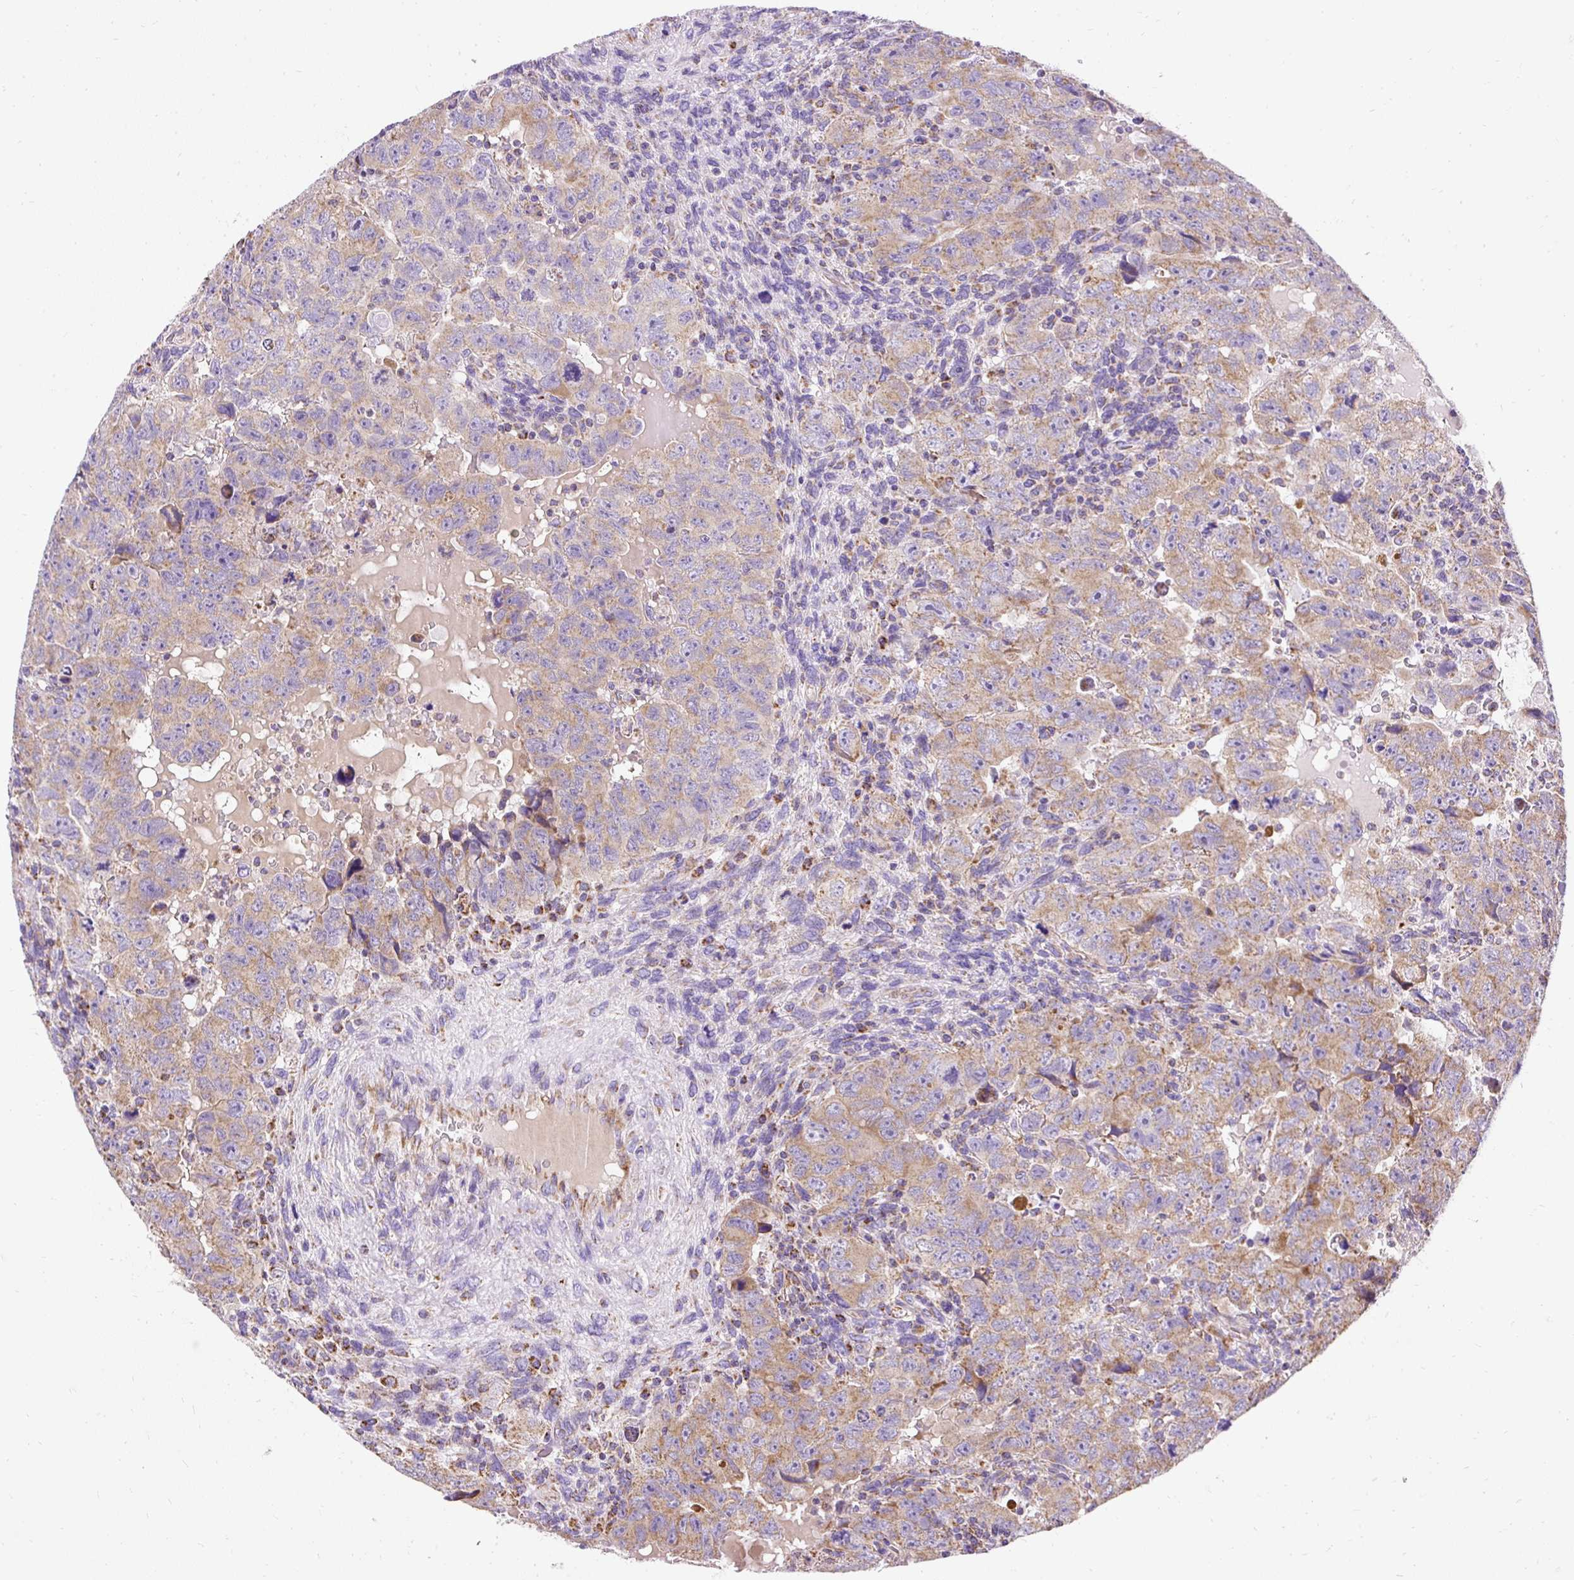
{"staining": {"intensity": "moderate", "quantity": ">75%", "location": "cytoplasmic/membranous"}, "tissue": "testis cancer", "cell_type": "Tumor cells", "image_type": "cancer", "snomed": [{"axis": "morphology", "description": "Carcinoma, Embryonal, NOS"}, {"axis": "topography", "description": "Testis"}], "caption": "High-magnification brightfield microscopy of embryonal carcinoma (testis) stained with DAB (brown) and counterstained with hematoxylin (blue). tumor cells exhibit moderate cytoplasmic/membranous staining is present in about>75% of cells.", "gene": "DAAM2", "patient": {"sex": "male", "age": 24}}